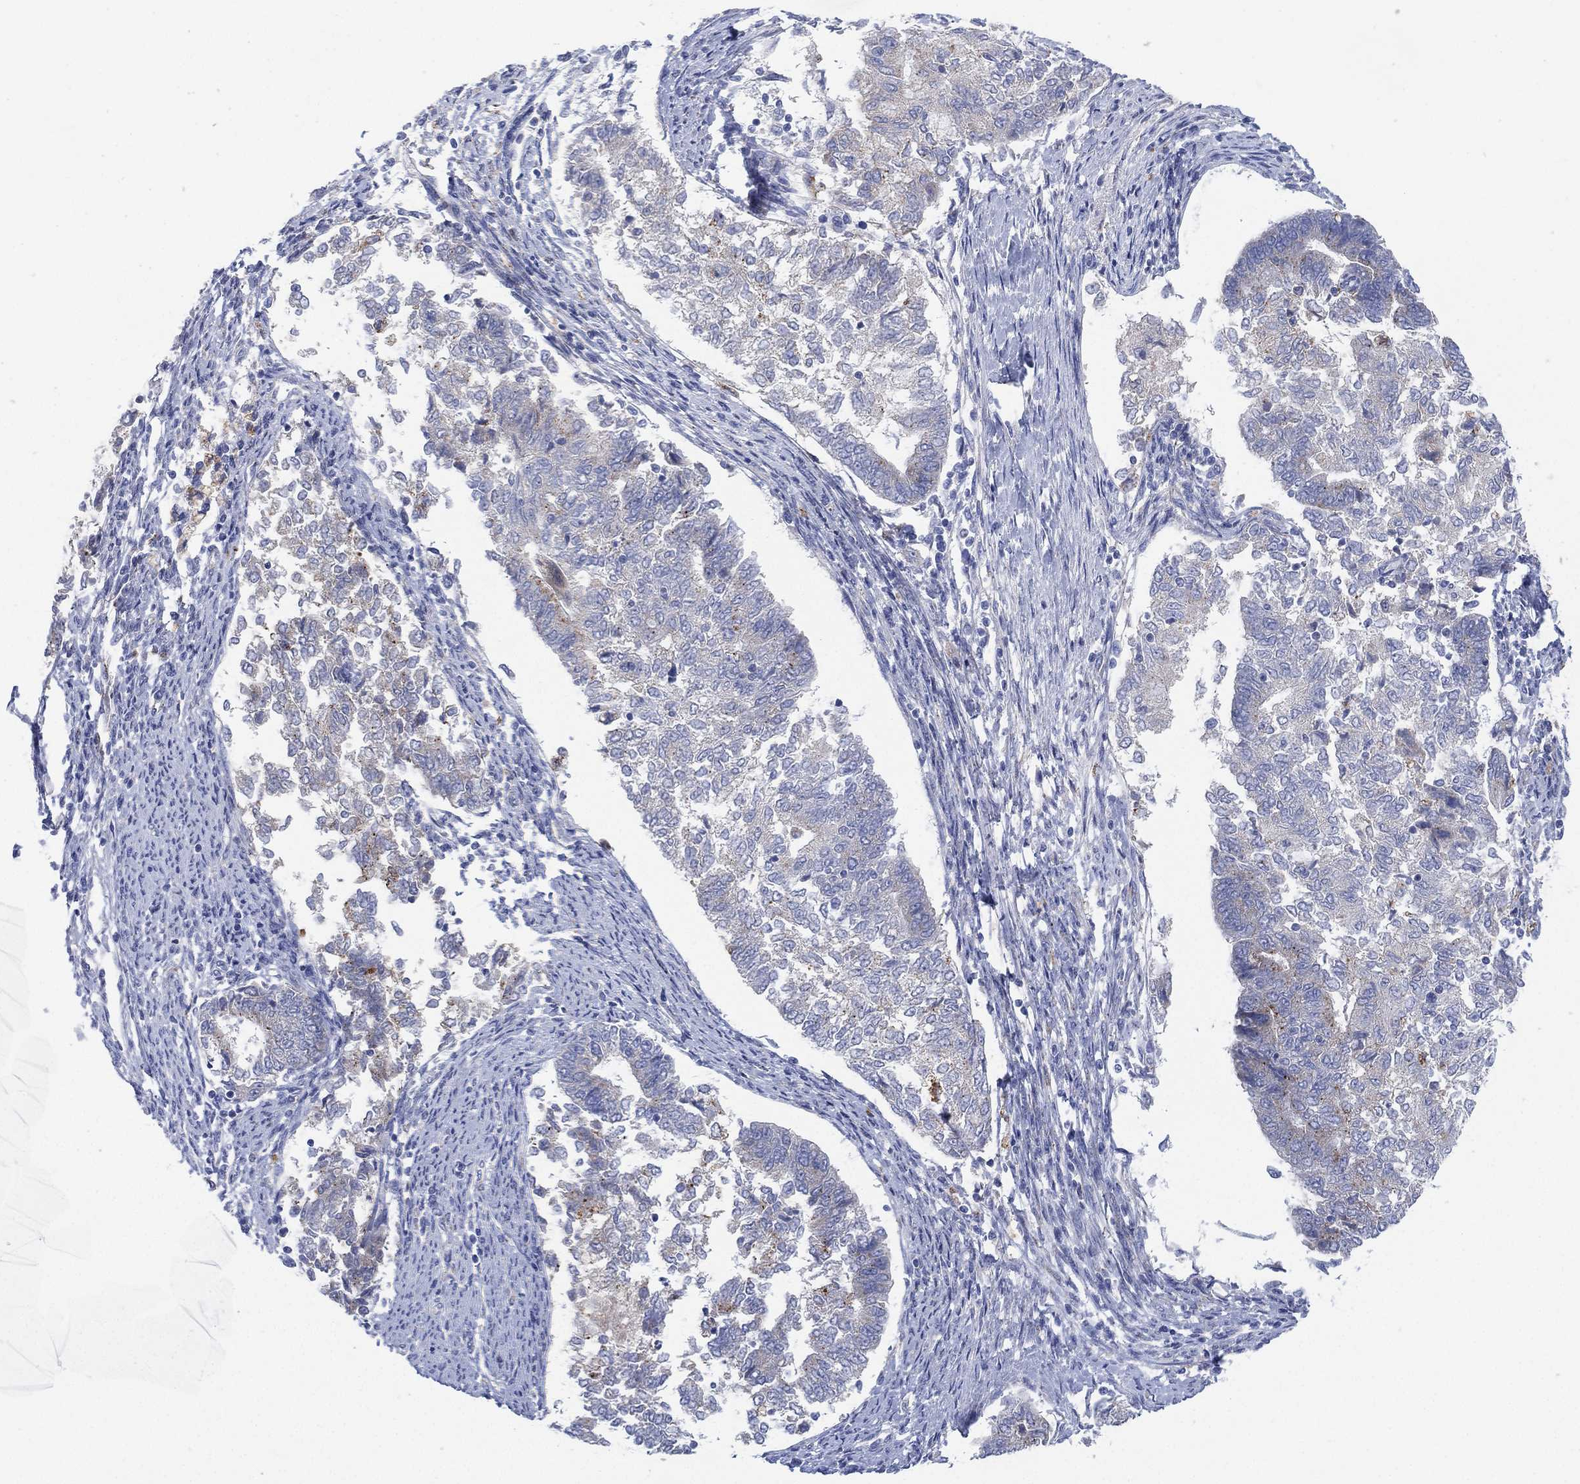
{"staining": {"intensity": "negative", "quantity": "none", "location": "none"}, "tissue": "endometrial cancer", "cell_type": "Tumor cells", "image_type": "cancer", "snomed": [{"axis": "morphology", "description": "Adenocarcinoma, NOS"}, {"axis": "topography", "description": "Endometrium"}], "caption": "Tumor cells show no significant expression in adenocarcinoma (endometrial).", "gene": "GALNS", "patient": {"sex": "female", "age": 65}}